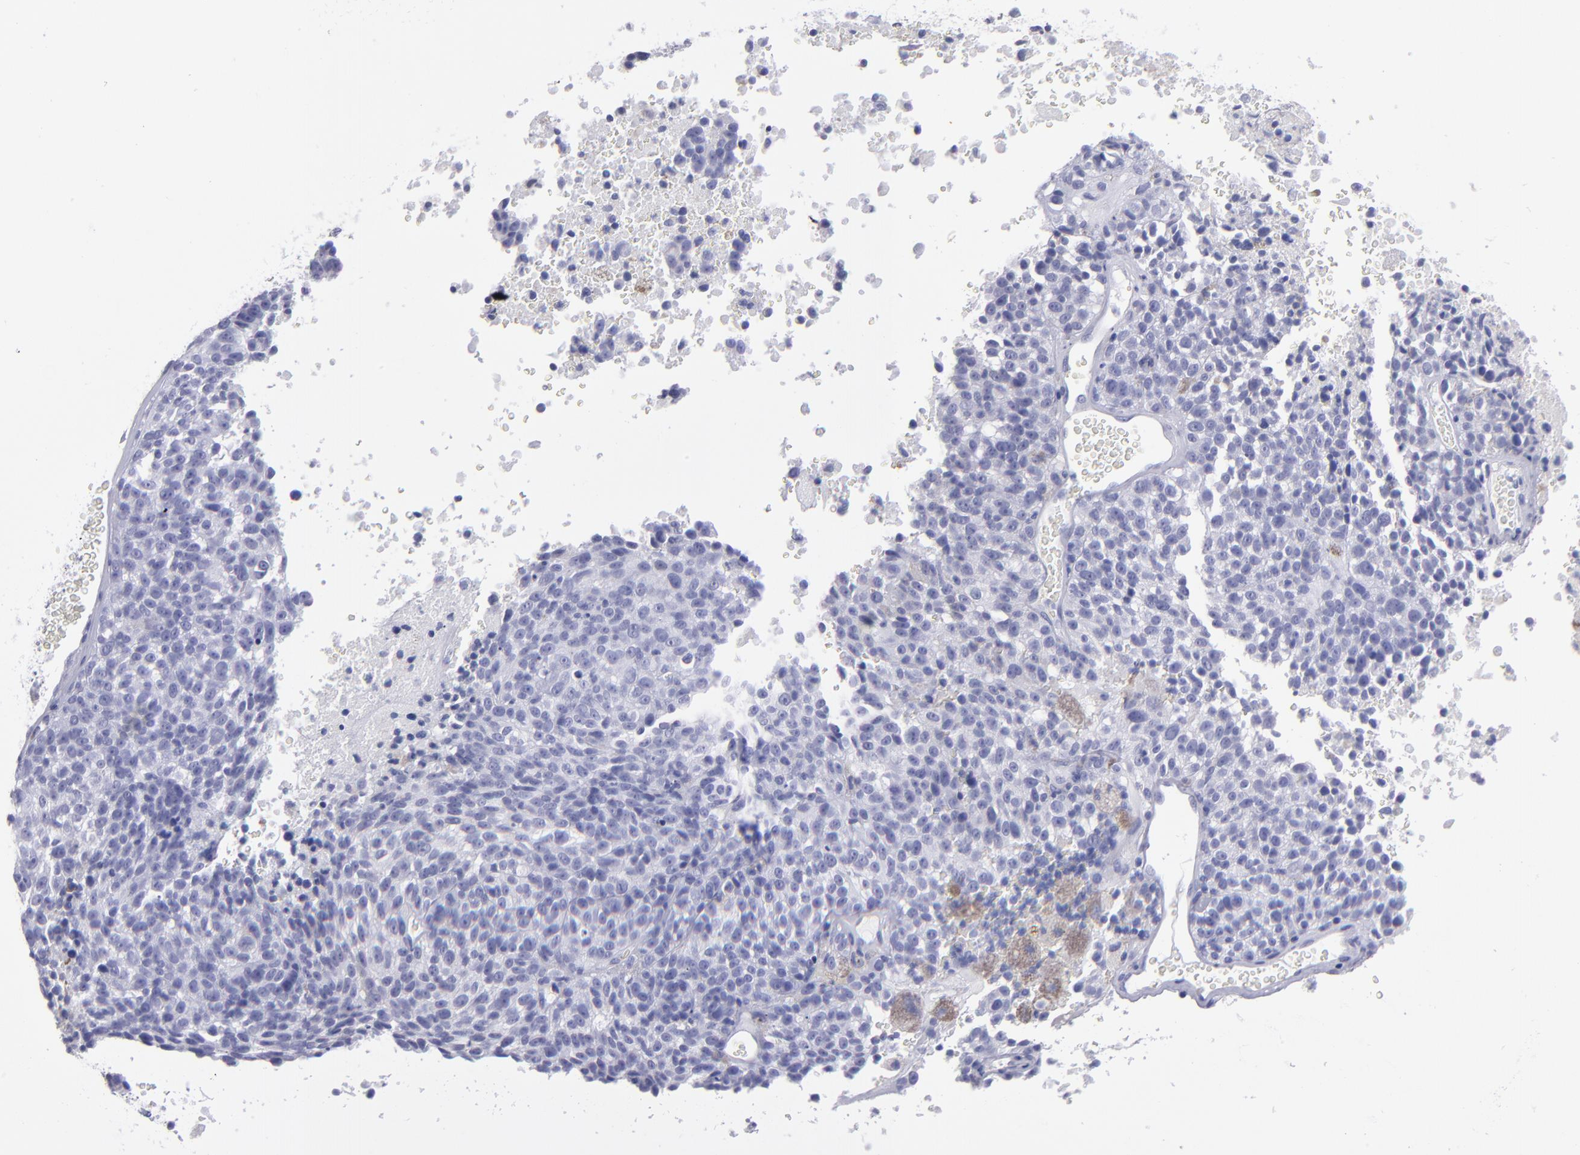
{"staining": {"intensity": "negative", "quantity": "none", "location": "none"}, "tissue": "melanoma", "cell_type": "Tumor cells", "image_type": "cancer", "snomed": [{"axis": "morphology", "description": "Malignant melanoma, Metastatic site"}, {"axis": "topography", "description": "Cerebral cortex"}], "caption": "Micrograph shows no protein staining in tumor cells of melanoma tissue.", "gene": "MB", "patient": {"sex": "female", "age": 52}}